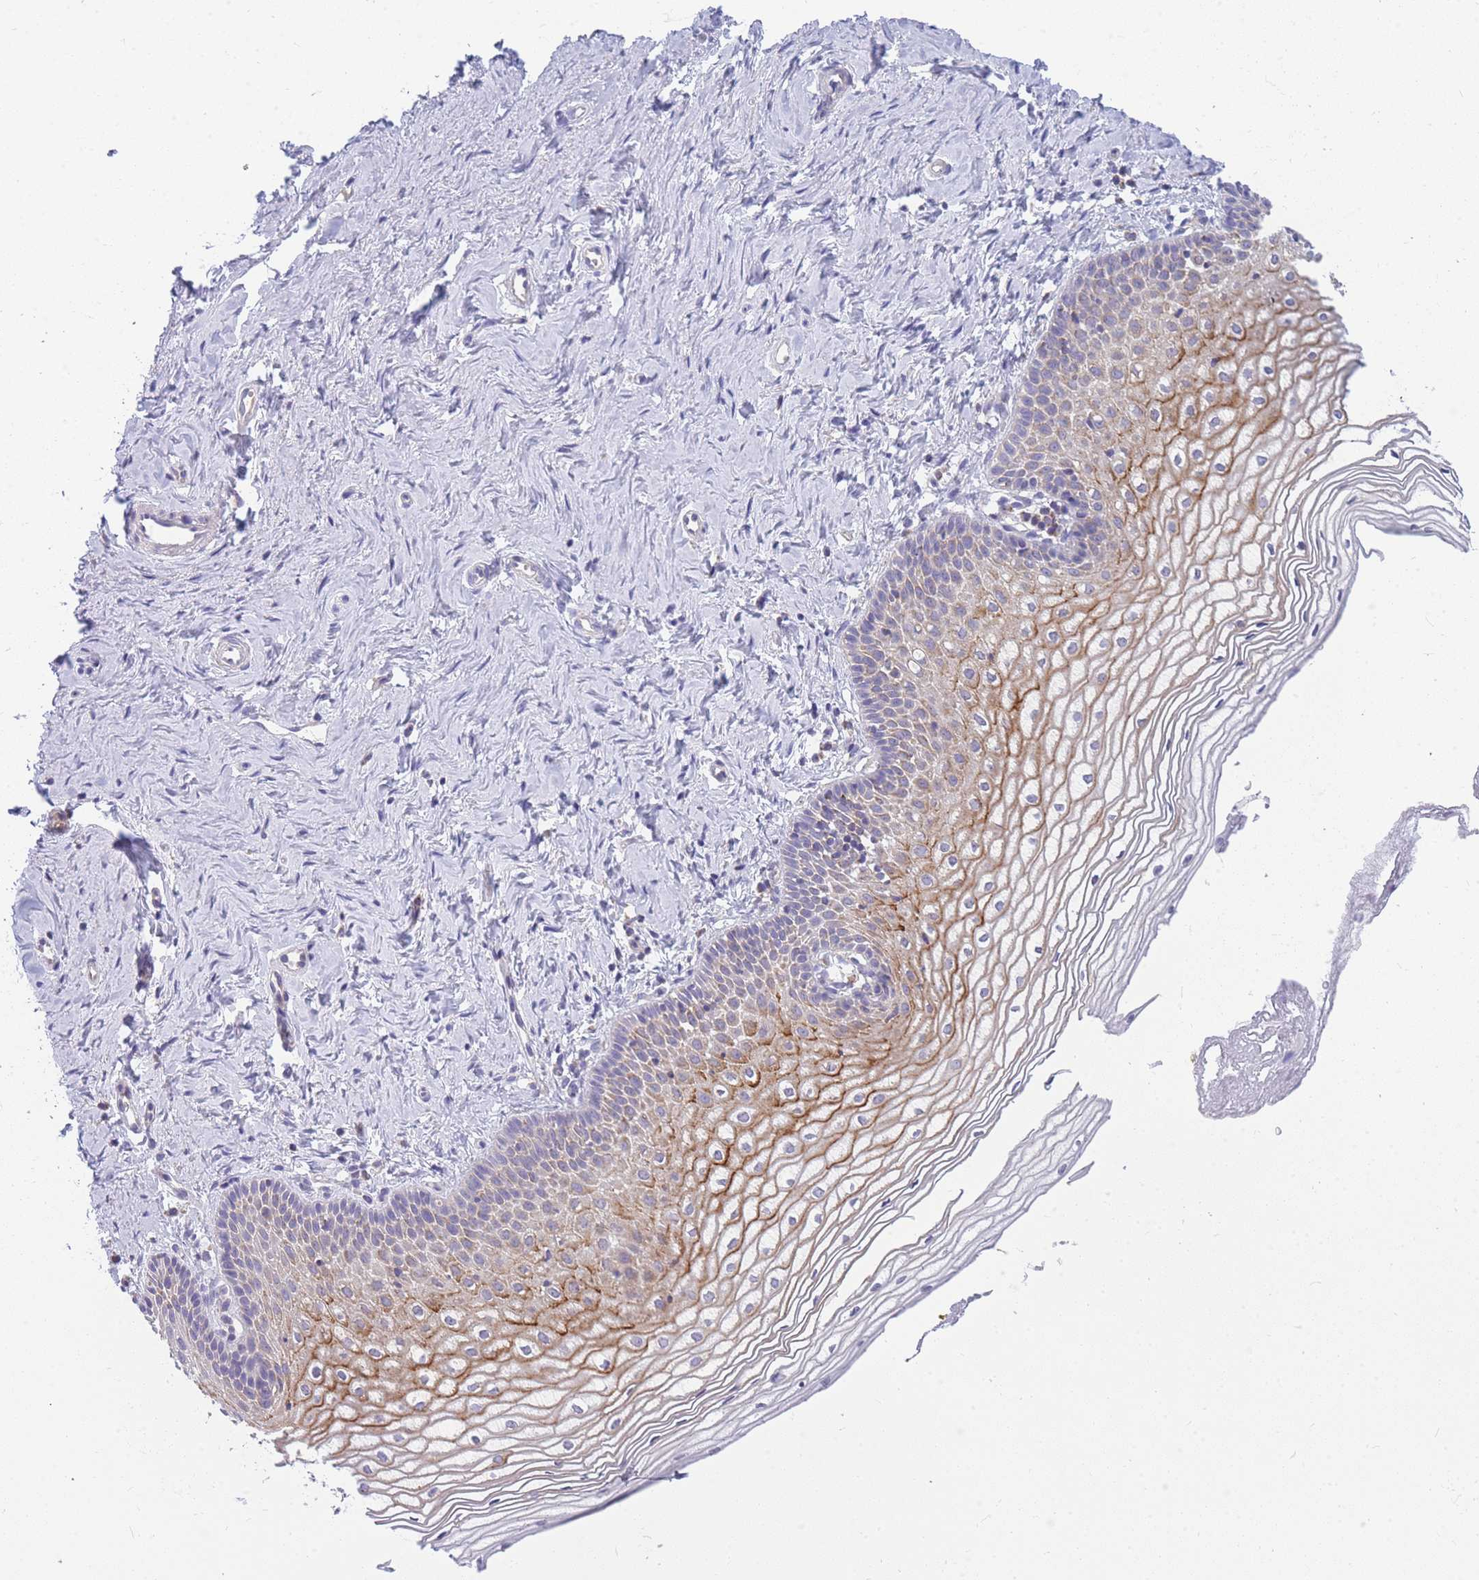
{"staining": {"intensity": "strong", "quantity": "25%-75%", "location": "cytoplasmic/membranous"}, "tissue": "vagina", "cell_type": "Squamous epithelial cells", "image_type": "normal", "snomed": [{"axis": "morphology", "description": "Normal tissue, NOS"}, {"axis": "topography", "description": "Vagina"}], "caption": "IHC (DAB) staining of benign vagina displays strong cytoplasmic/membranous protein expression in about 25%-75% of squamous epithelial cells.", "gene": "MRPS11", "patient": {"sex": "female", "age": 56}}